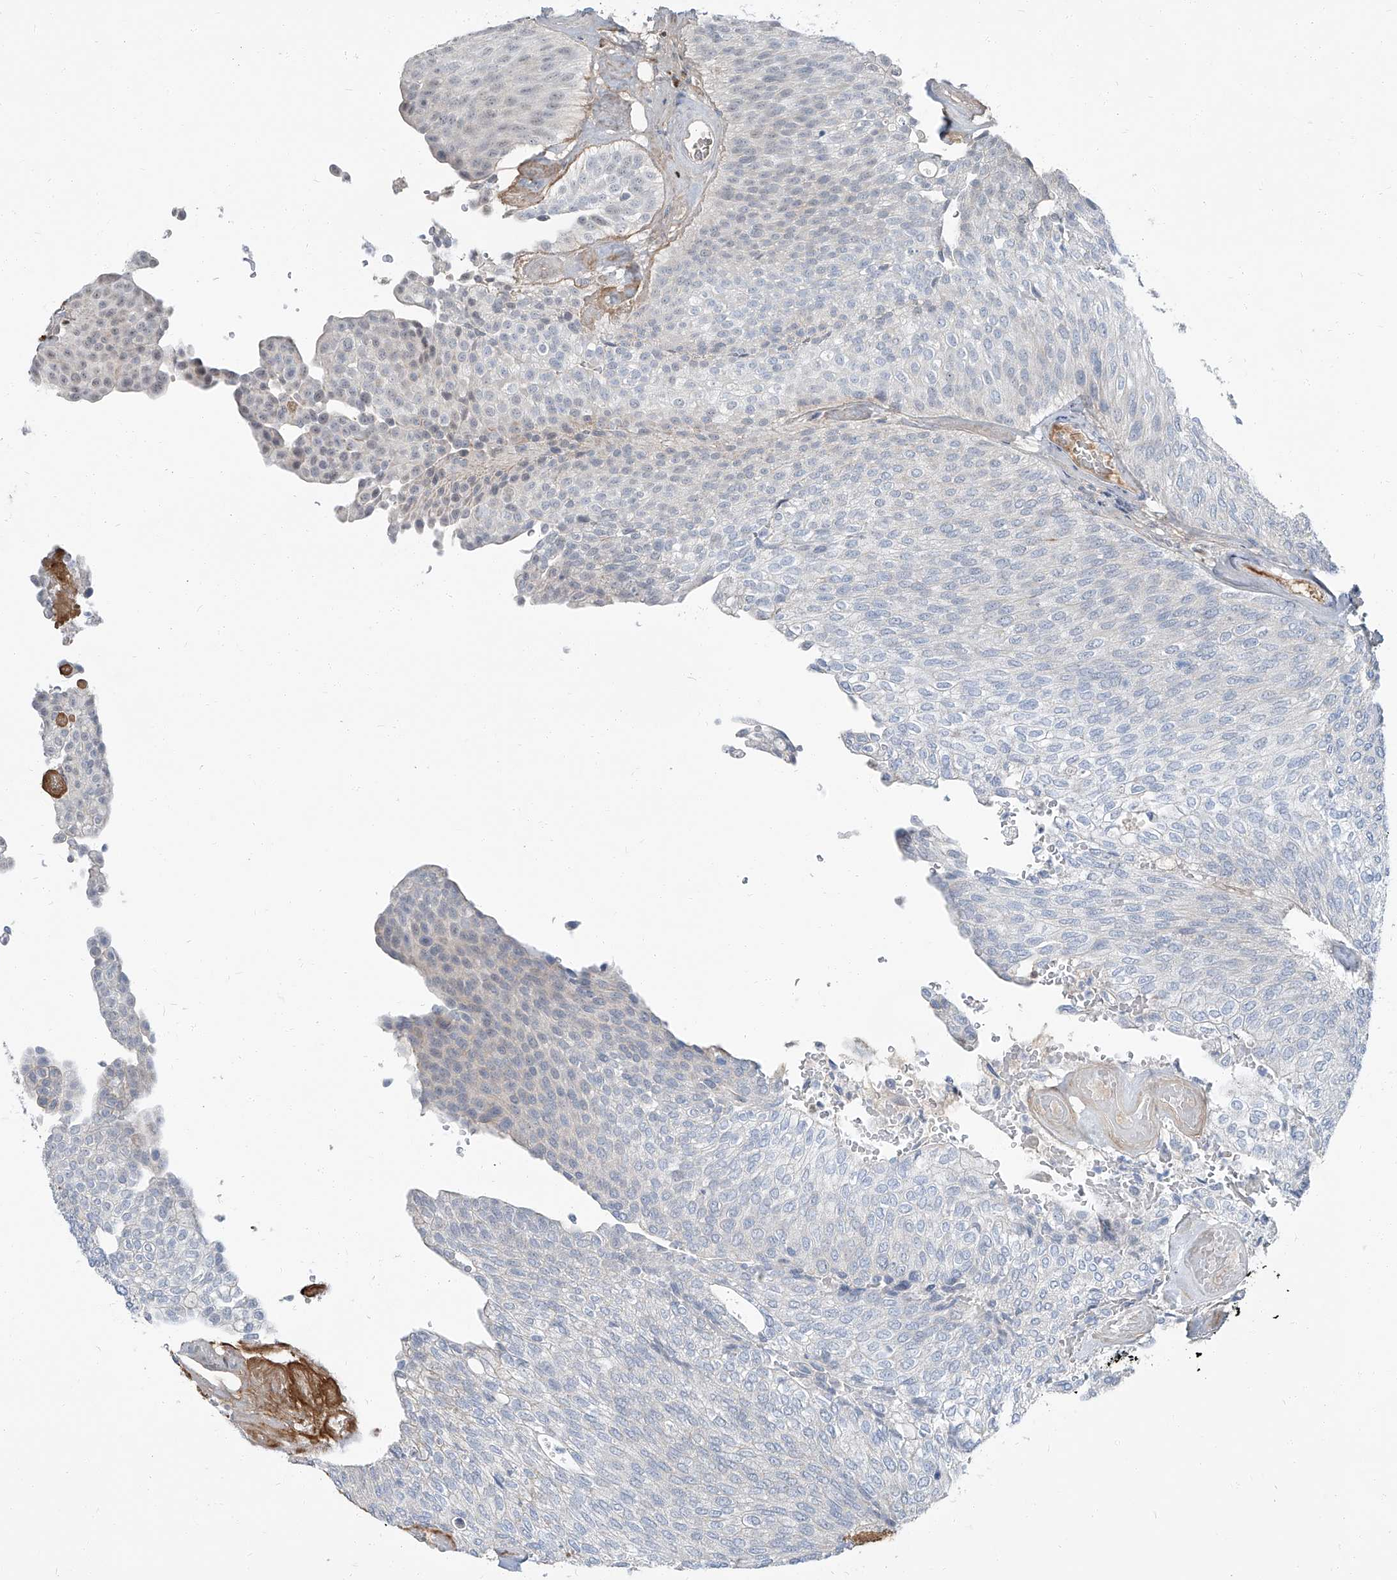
{"staining": {"intensity": "negative", "quantity": "none", "location": "none"}, "tissue": "urothelial cancer", "cell_type": "Tumor cells", "image_type": "cancer", "snomed": [{"axis": "morphology", "description": "Urothelial carcinoma, Low grade"}, {"axis": "topography", "description": "Urinary bladder"}], "caption": "The photomicrograph exhibits no significant expression in tumor cells of urothelial cancer.", "gene": "HOXA3", "patient": {"sex": "female", "age": 79}}